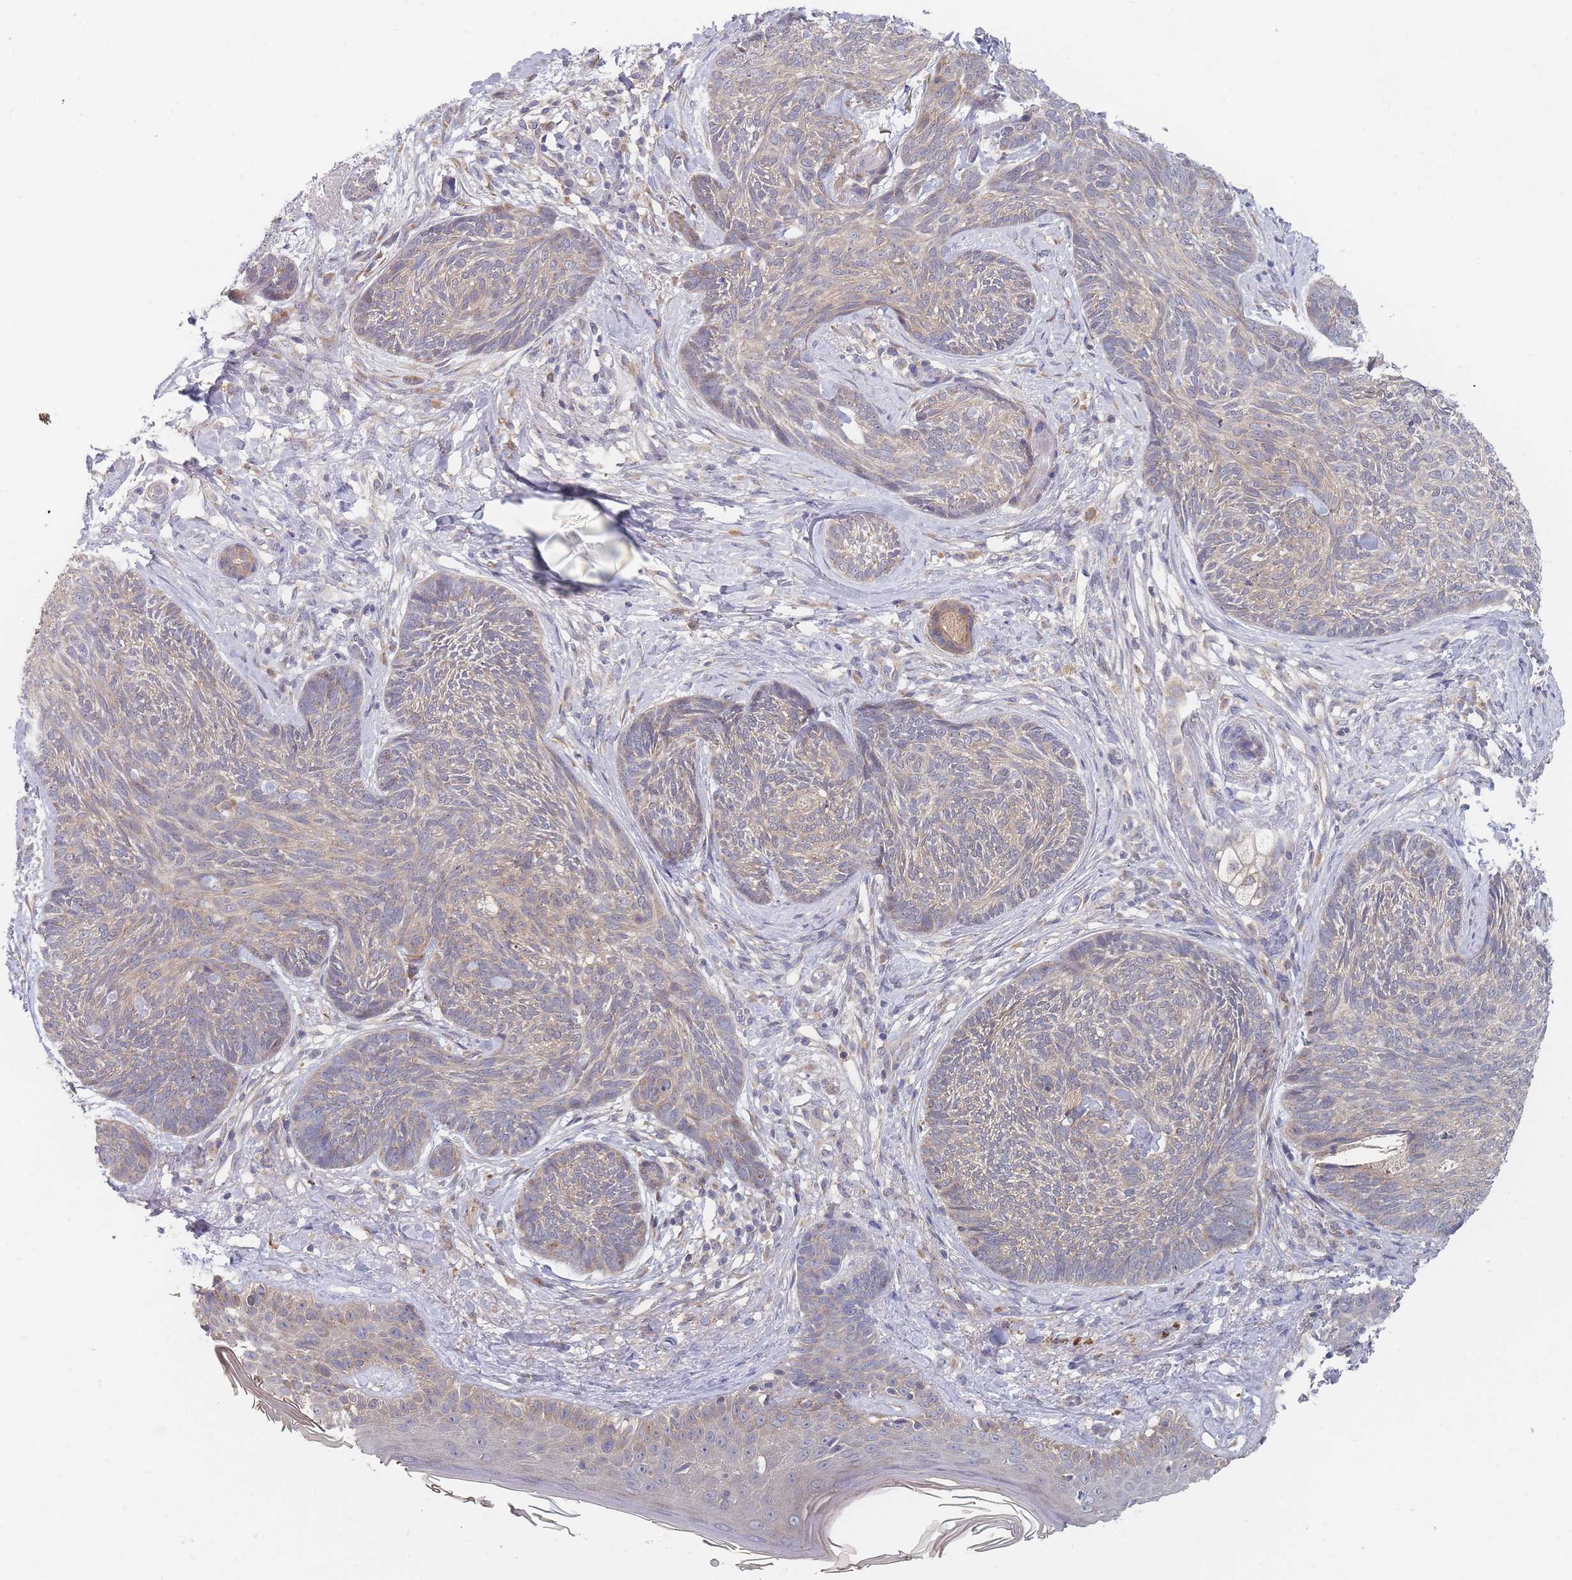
{"staining": {"intensity": "weak", "quantity": "<25%", "location": "cytoplasmic/membranous"}, "tissue": "skin cancer", "cell_type": "Tumor cells", "image_type": "cancer", "snomed": [{"axis": "morphology", "description": "Basal cell carcinoma"}, {"axis": "topography", "description": "Skin"}], "caption": "Micrograph shows no significant protein positivity in tumor cells of skin cancer.", "gene": "SLC35F5", "patient": {"sex": "male", "age": 73}}